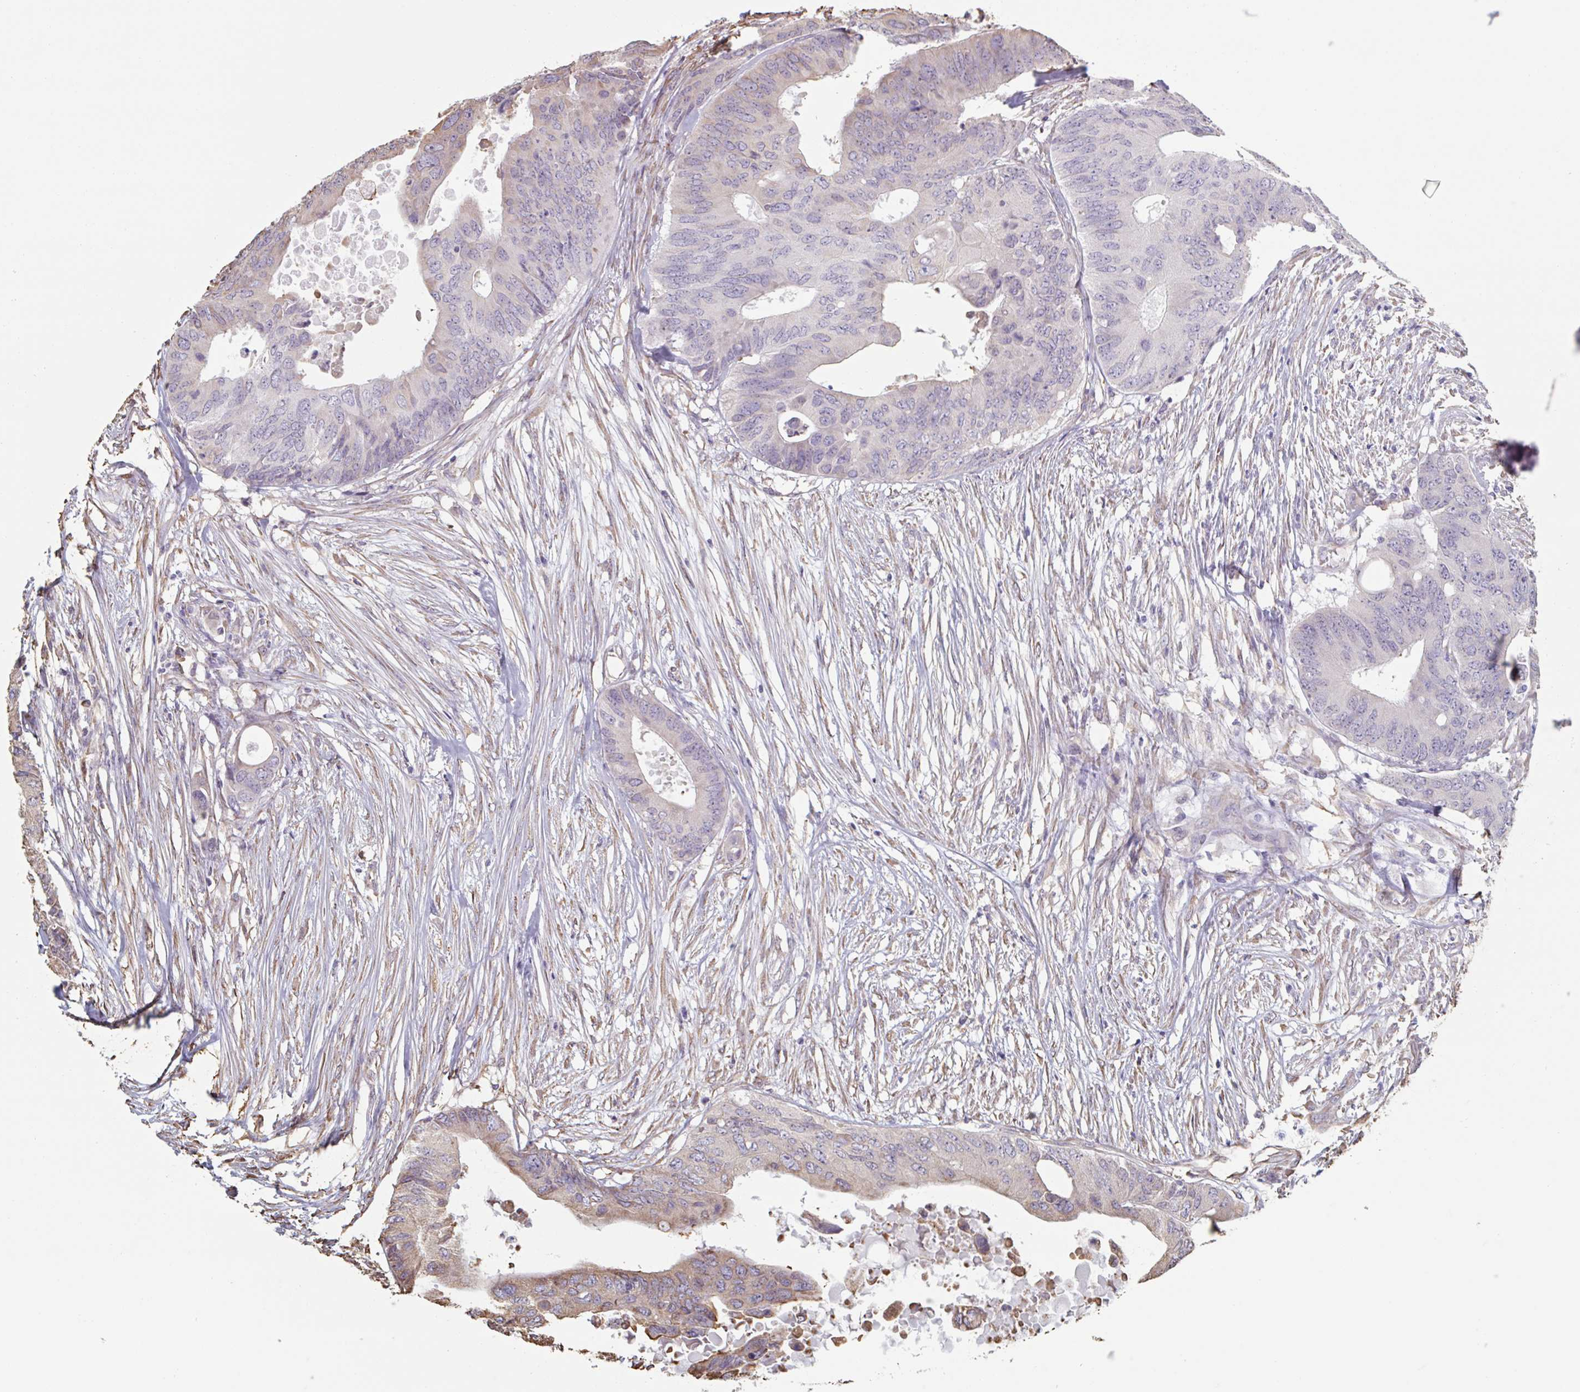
{"staining": {"intensity": "moderate", "quantity": "<25%", "location": "cytoplasmic/membranous"}, "tissue": "colorectal cancer", "cell_type": "Tumor cells", "image_type": "cancer", "snomed": [{"axis": "morphology", "description": "Adenocarcinoma, NOS"}, {"axis": "topography", "description": "Colon"}], "caption": "Human adenocarcinoma (colorectal) stained with a protein marker shows moderate staining in tumor cells.", "gene": "RAB5IF", "patient": {"sex": "male", "age": 71}}